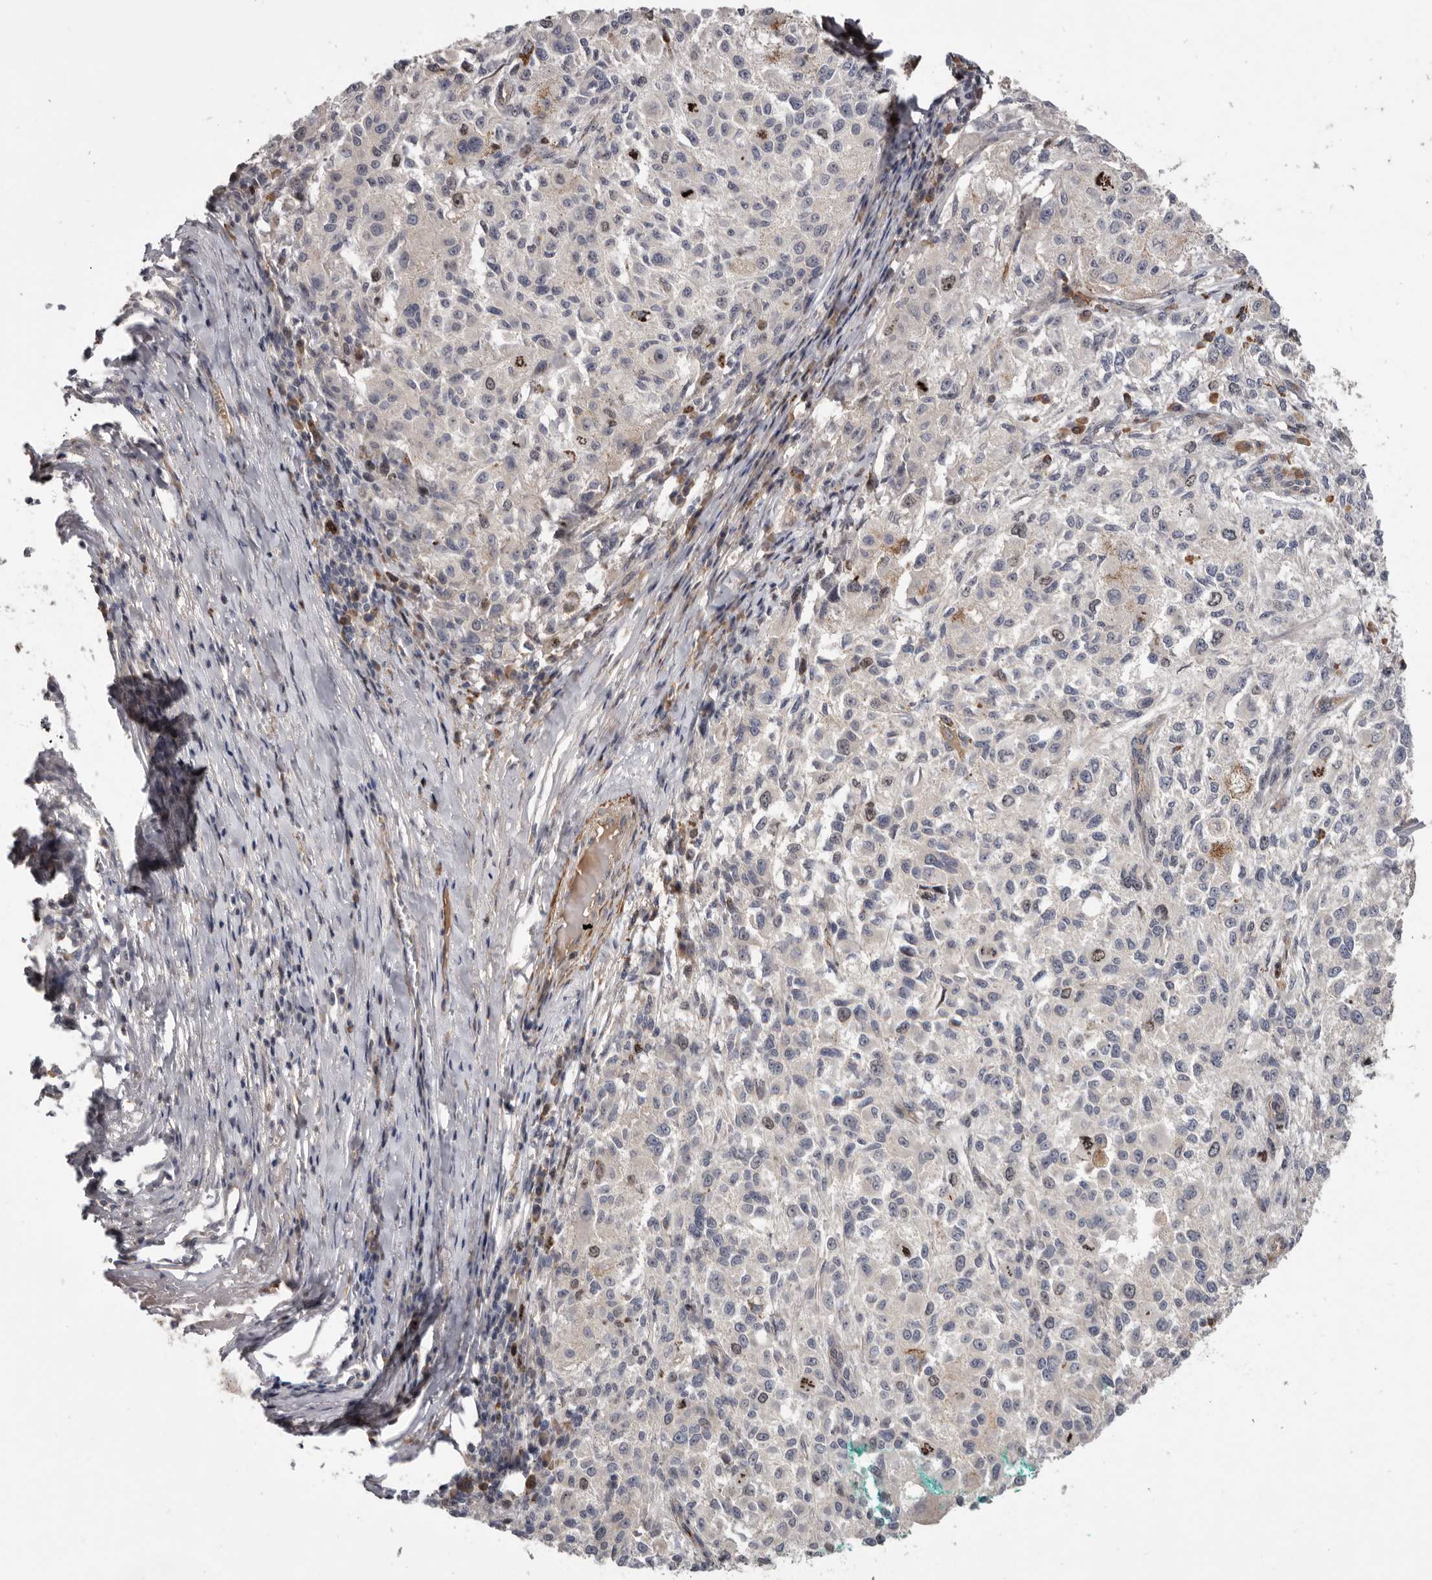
{"staining": {"intensity": "negative", "quantity": "none", "location": "none"}, "tissue": "melanoma", "cell_type": "Tumor cells", "image_type": "cancer", "snomed": [{"axis": "morphology", "description": "Necrosis, NOS"}, {"axis": "morphology", "description": "Malignant melanoma, NOS"}, {"axis": "topography", "description": "Skin"}], "caption": "Immunohistochemistry (IHC) photomicrograph of neoplastic tissue: human malignant melanoma stained with DAB (3,3'-diaminobenzidine) shows no significant protein expression in tumor cells.", "gene": "CDCA8", "patient": {"sex": "female", "age": 87}}